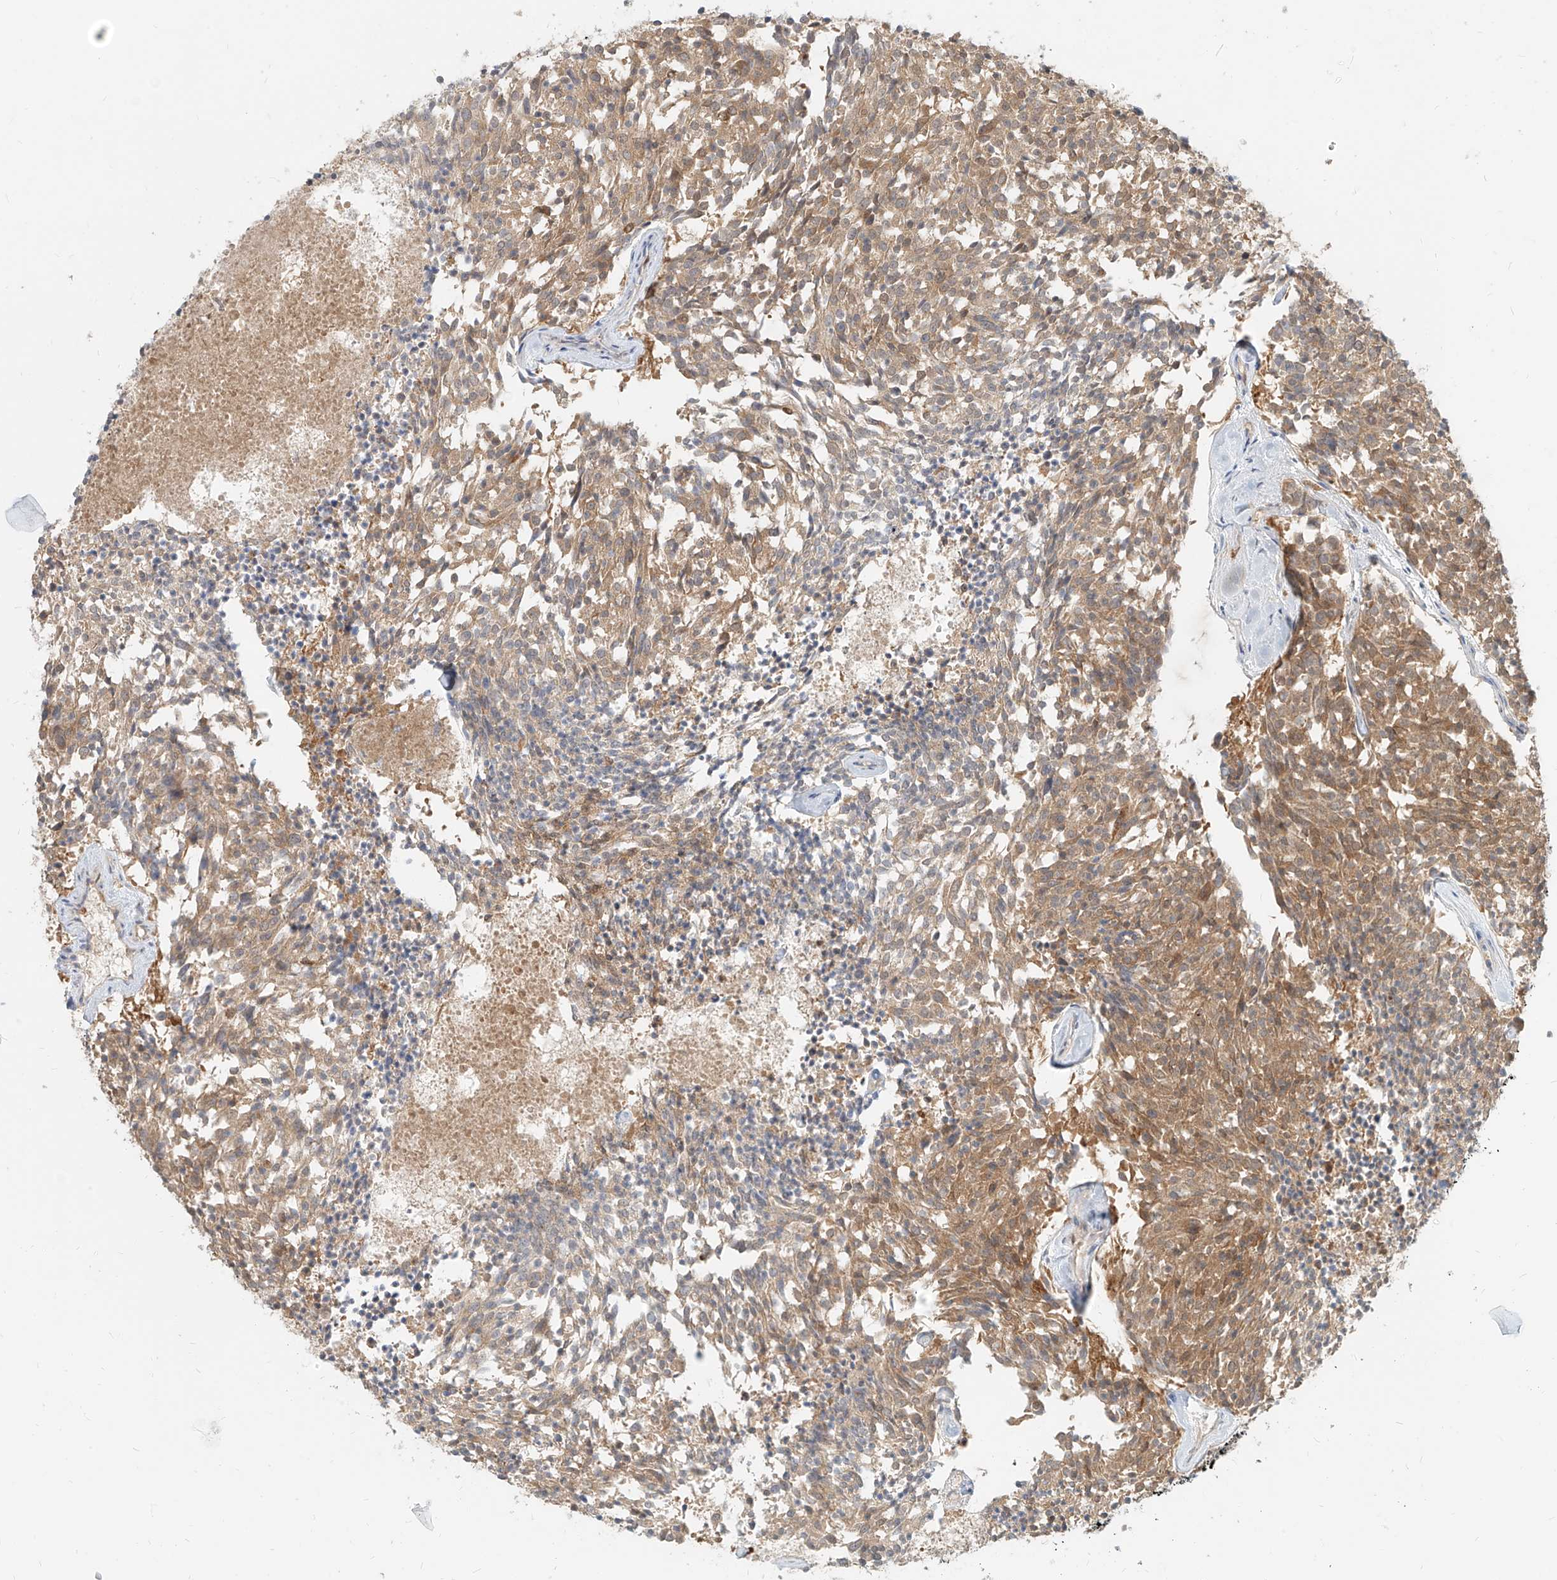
{"staining": {"intensity": "moderate", "quantity": ">75%", "location": "cytoplasmic/membranous"}, "tissue": "carcinoid", "cell_type": "Tumor cells", "image_type": "cancer", "snomed": [{"axis": "morphology", "description": "Carcinoid, malignant, NOS"}, {"axis": "topography", "description": "Pancreas"}], "caption": "Human carcinoid (malignant) stained for a protein (brown) demonstrates moderate cytoplasmic/membranous positive expression in approximately >75% of tumor cells.", "gene": "PGD", "patient": {"sex": "female", "age": 54}}